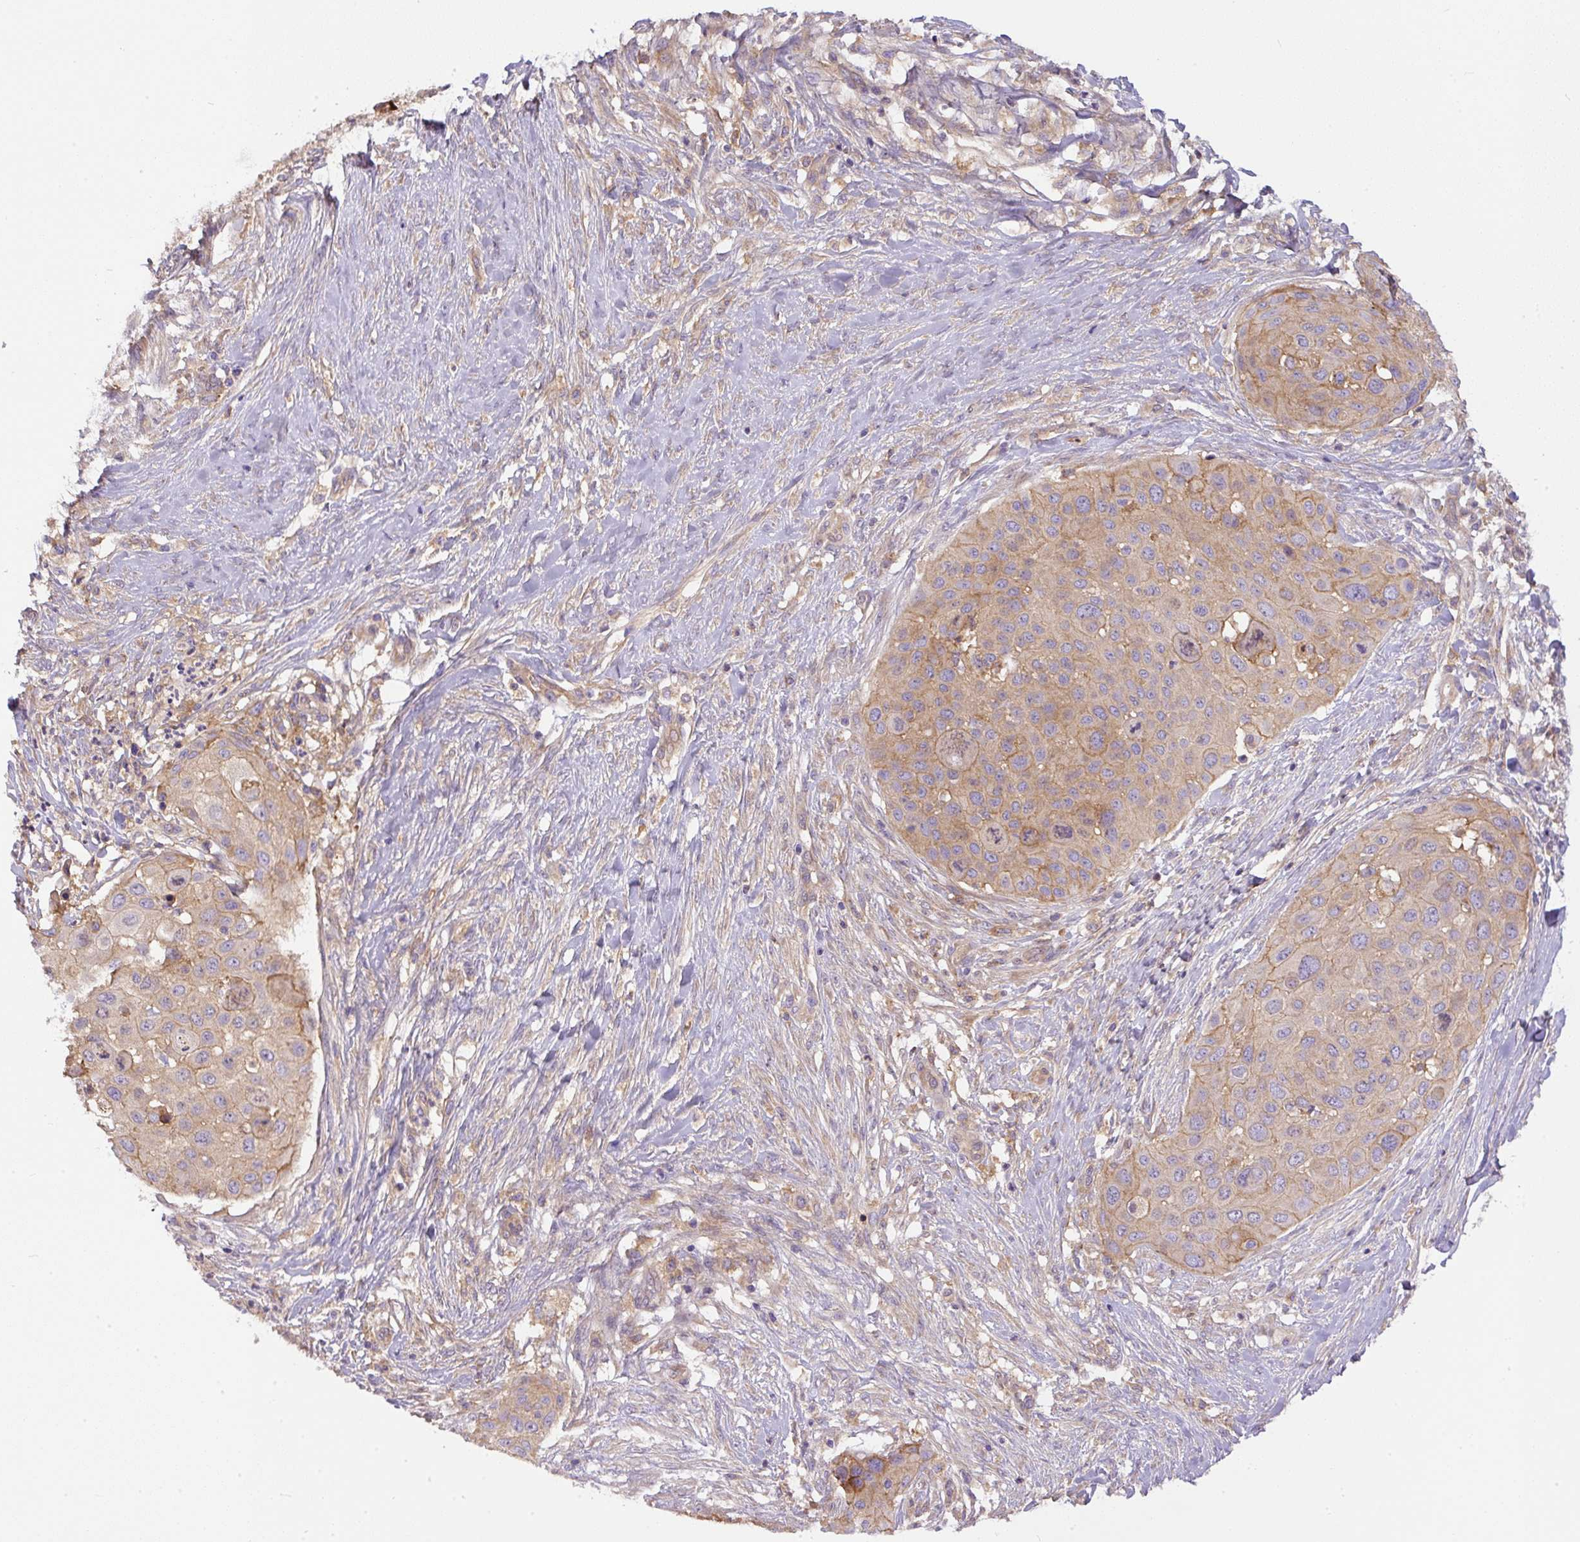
{"staining": {"intensity": "weak", "quantity": ">75%", "location": "cytoplasmic/membranous"}, "tissue": "skin cancer", "cell_type": "Tumor cells", "image_type": "cancer", "snomed": [{"axis": "morphology", "description": "Squamous cell carcinoma, NOS"}, {"axis": "topography", "description": "Skin"}], "caption": "Immunohistochemistry (IHC) image of human squamous cell carcinoma (skin) stained for a protein (brown), which displays low levels of weak cytoplasmic/membranous expression in approximately >75% of tumor cells.", "gene": "DAPK1", "patient": {"sex": "female", "age": 87}}